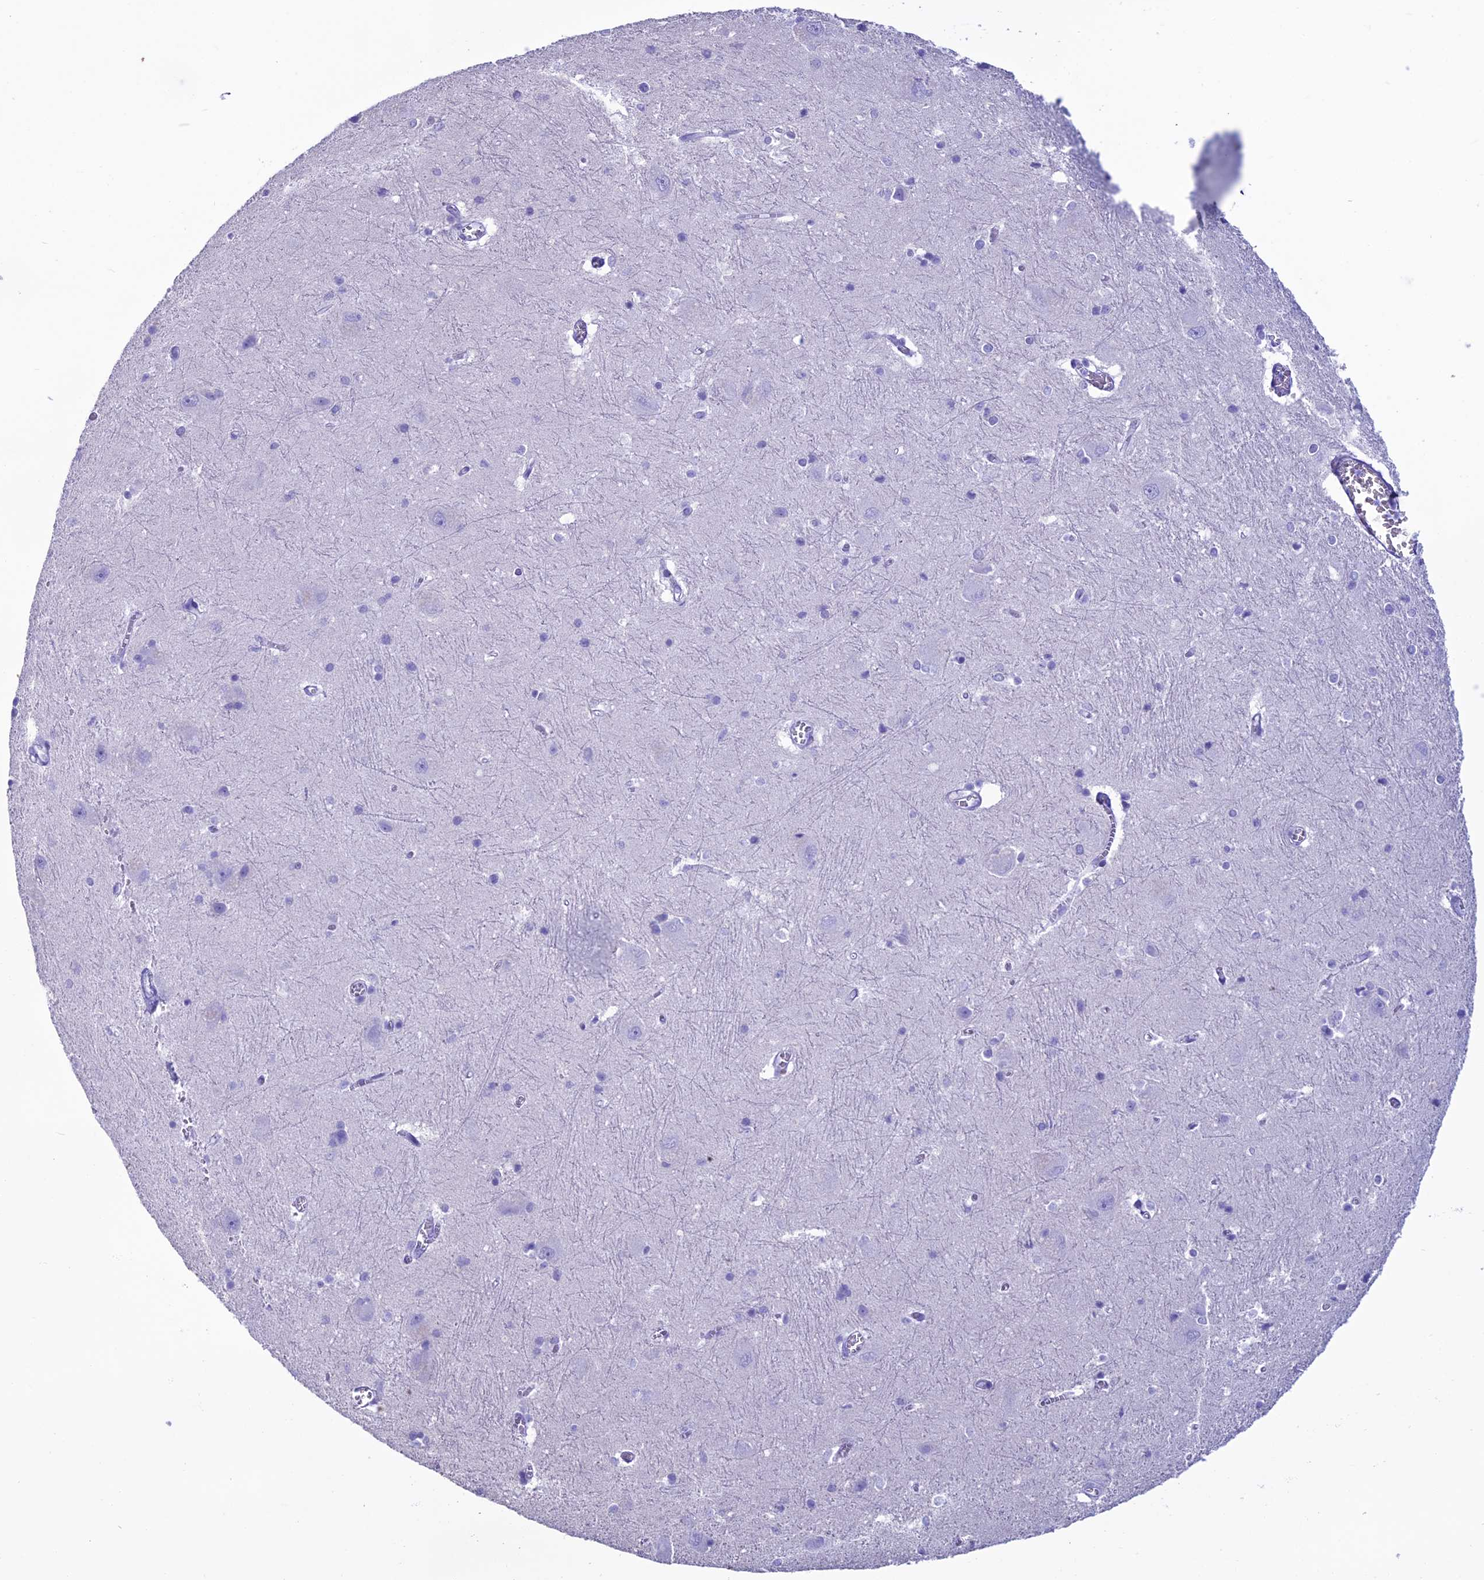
{"staining": {"intensity": "negative", "quantity": "none", "location": "none"}, "tissue": "caudate", "cell_type": "Glial cells", "image_type": "normal", "snomed": [{"axis": "morphology", "description": "Normal tissue, NOS"}, {"axis": "topography", "description": "Lateral ventricle wall"}], "caption": "The micrograph displays no significant expression in glial cells of caudate. The staining is performed using DAB (3,3'-diaminobenzidine) brown chromogen with nuclei counter-stained in using hematoxylin.", "gene": "MZB1", "patient": {"sex": "male", "age": 37}}